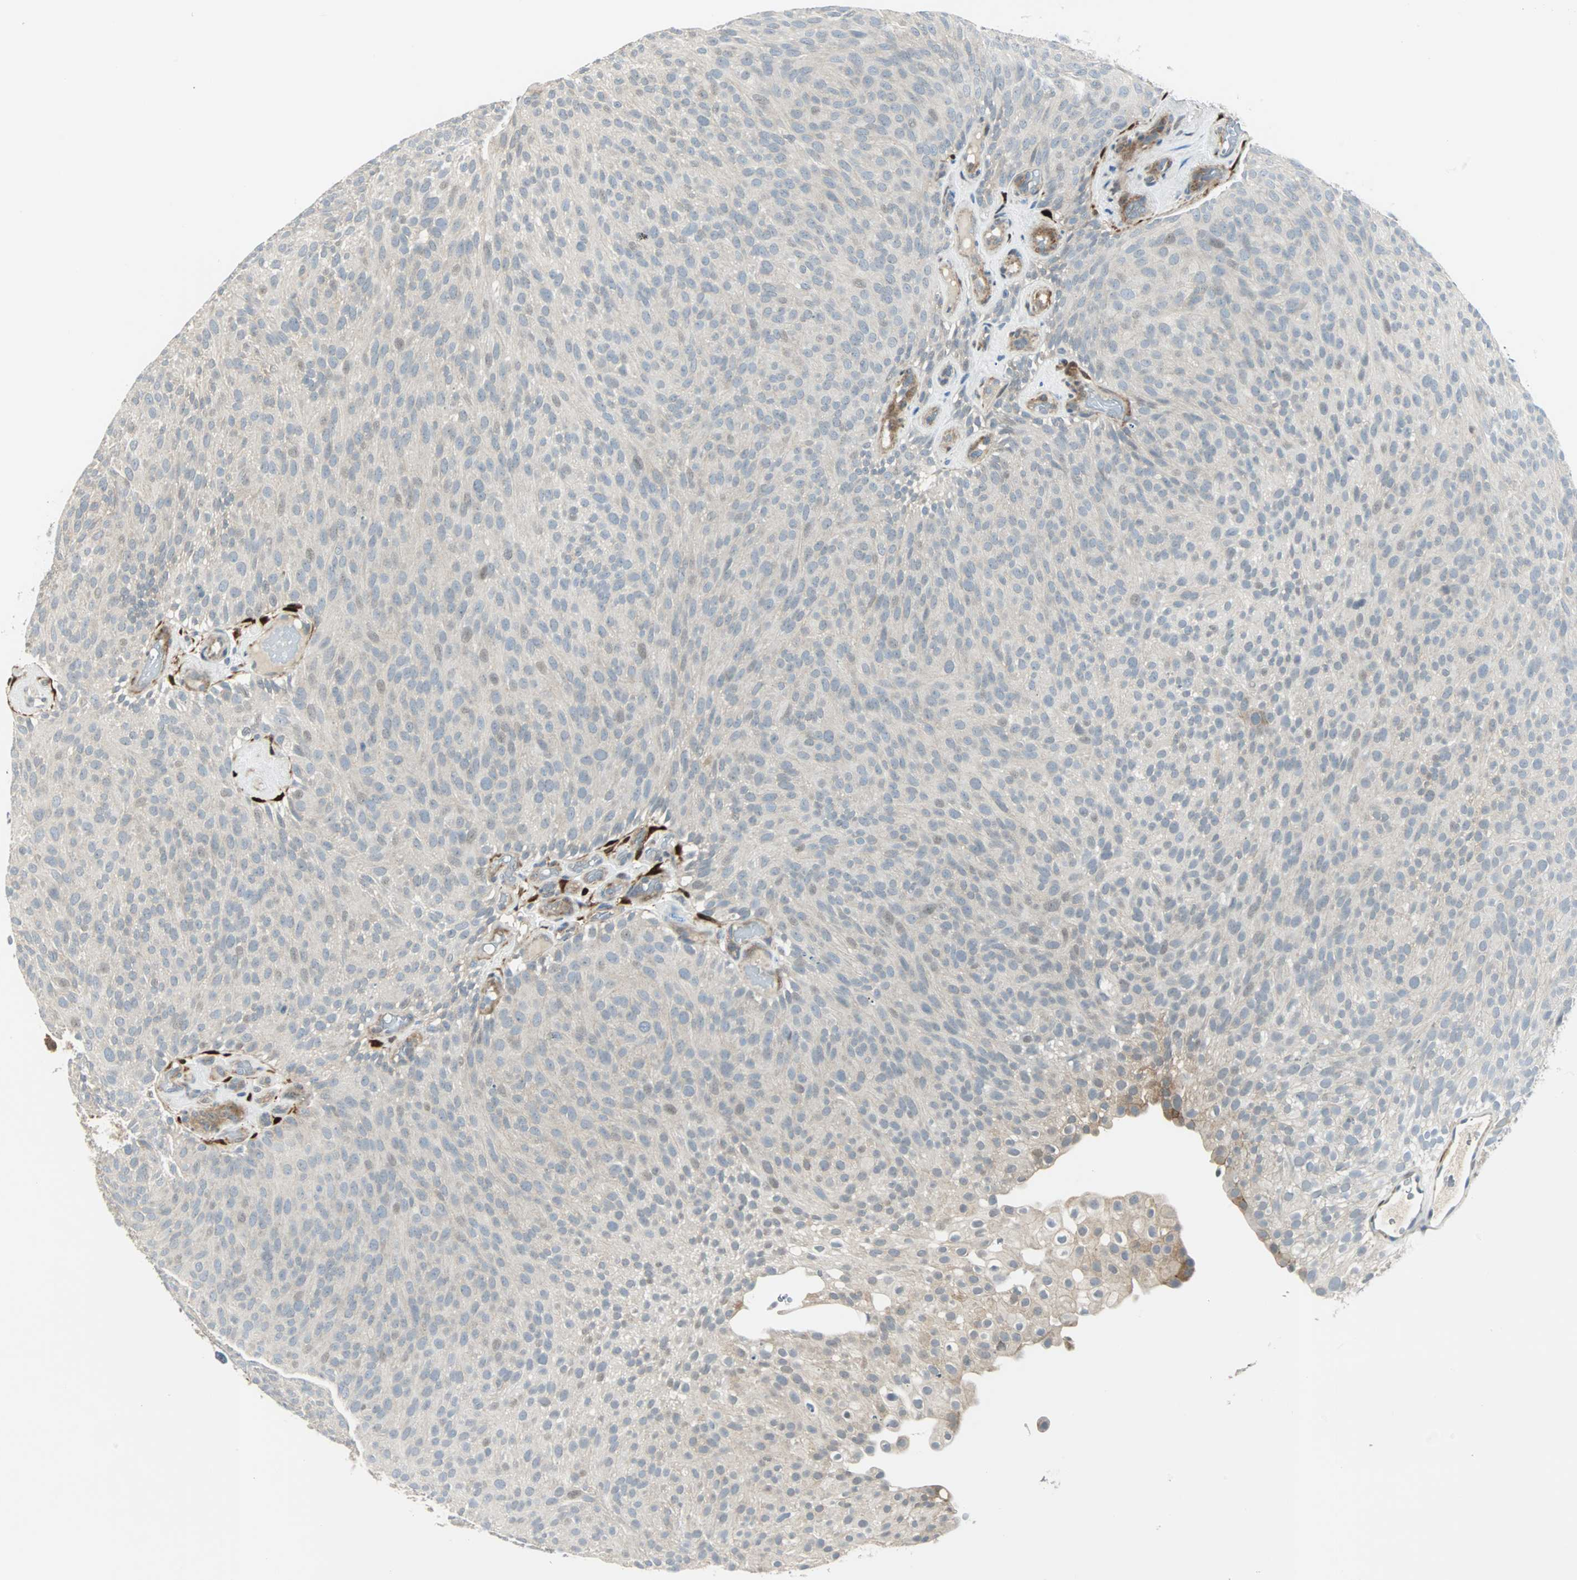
{"staining": {"intensity": "weak", "quantity": "<25%", "location": "cytoplasmic/membranous"}, "tissue": "urothelial cancer", "cell_type": "Tumor cells", "image_type": "cancer", "snomed": [{"axis": "morphology", "description": "Urothelial carcinoma, Low grade"}, {"axis": "topography", "description": "Urinary bladder"}], "caption": "An immunohistochemistry (IHC) image of urothelial cancer is shown. There is no staining in tumor cells of urothelial cancer.", "gene": "FHL2", "patient": {"sex": "male", "age": 78}}